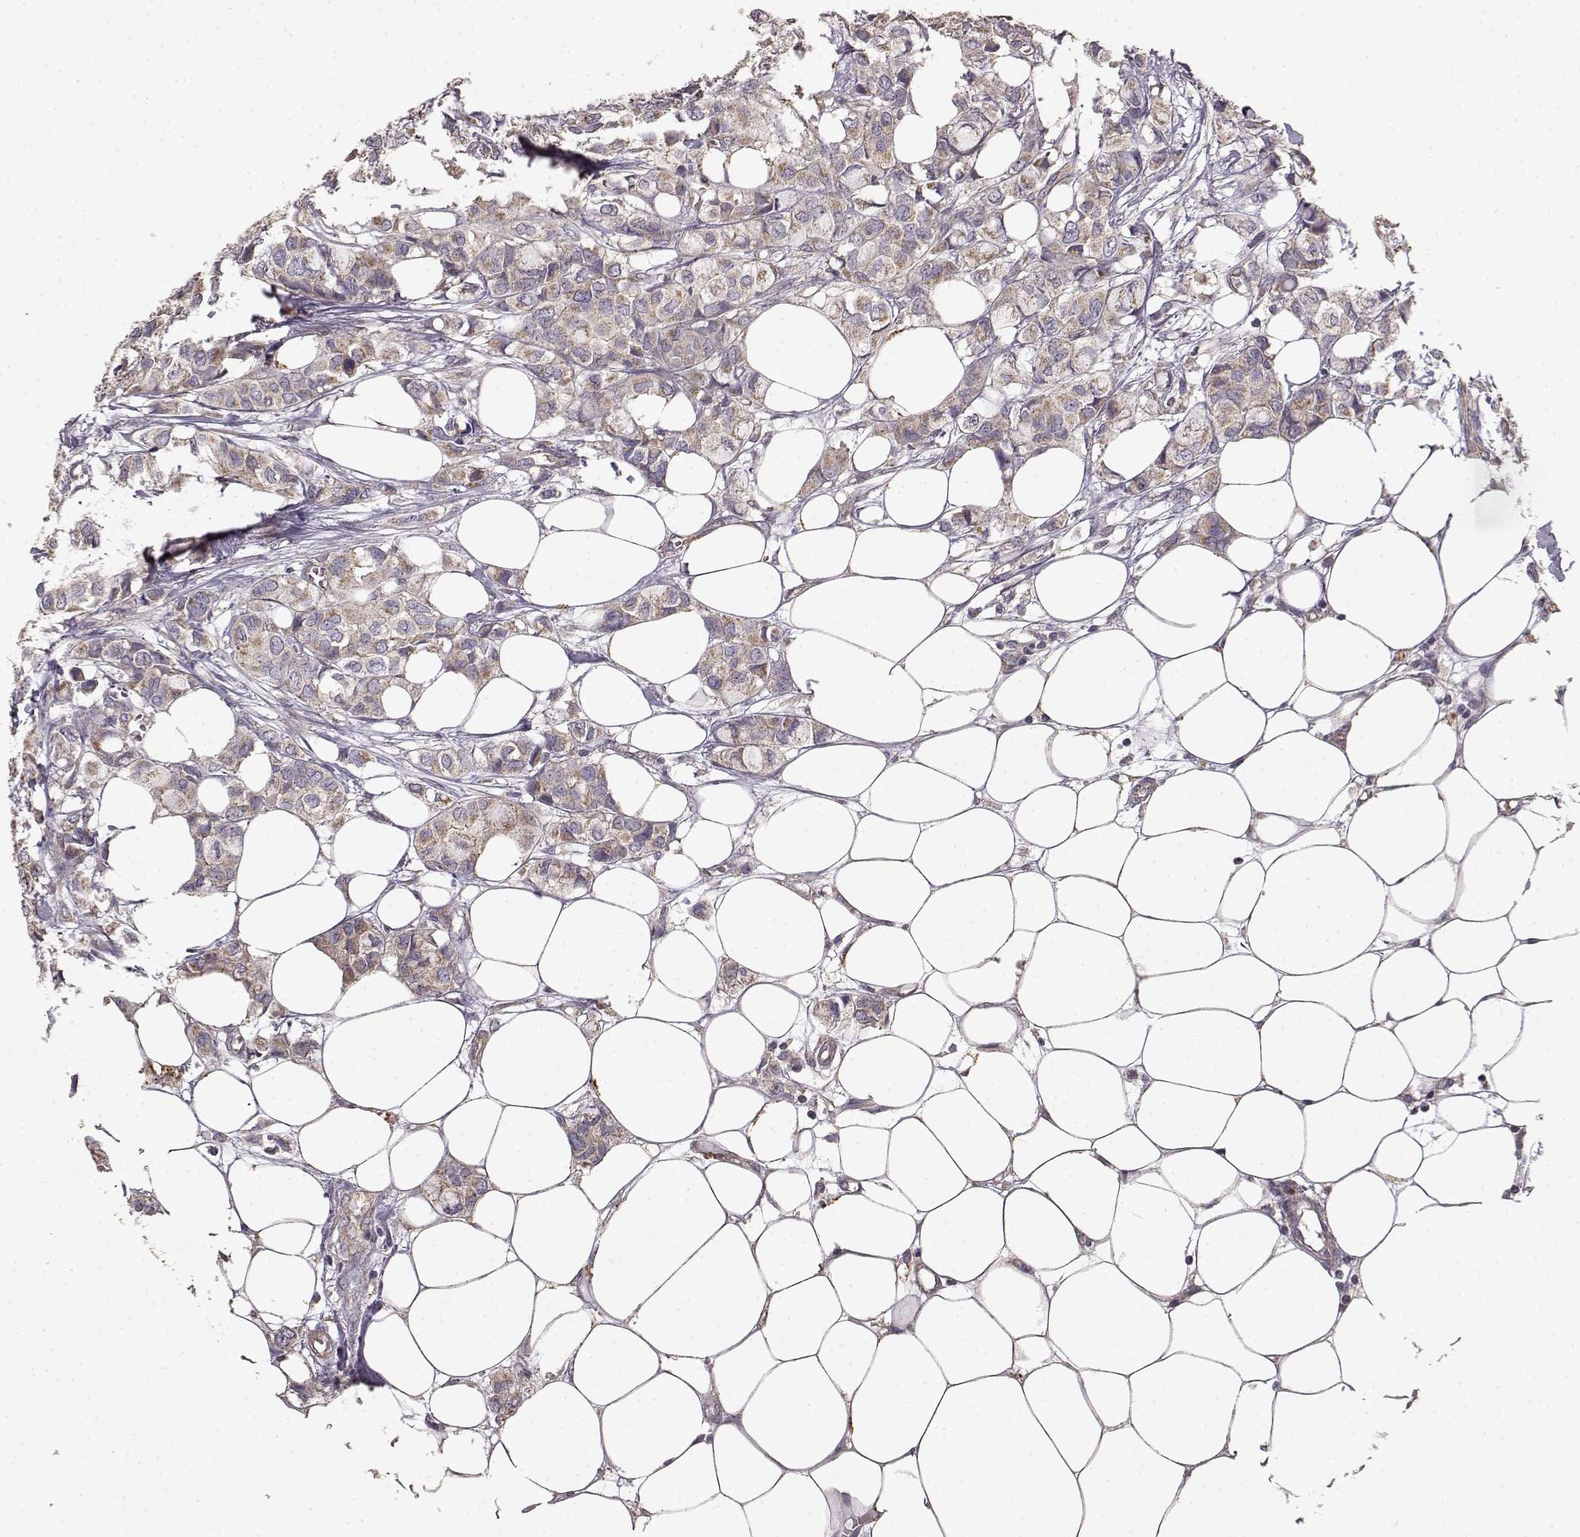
{"staining": {"intensity": "weak", "quantity": ">75%", "location": "cytoplasmic/membranous"}, "tissue": "breast cancer", "cell_type": "Tumor cells", "image_type": "cancer", "snomed": [{"axis": "morphology", "description": "Duct carcinoma"}, {"axis": "topography", "description": "Breast"}], "caption": "Invasive ductal carcinoma (breast) stained for a protein (brown) shows weak cytoplasmic/membranous positive staining in about >75% of tumor cells.", "gene": "ERBB3", "patient": {"sex": "female", "age": 85}}